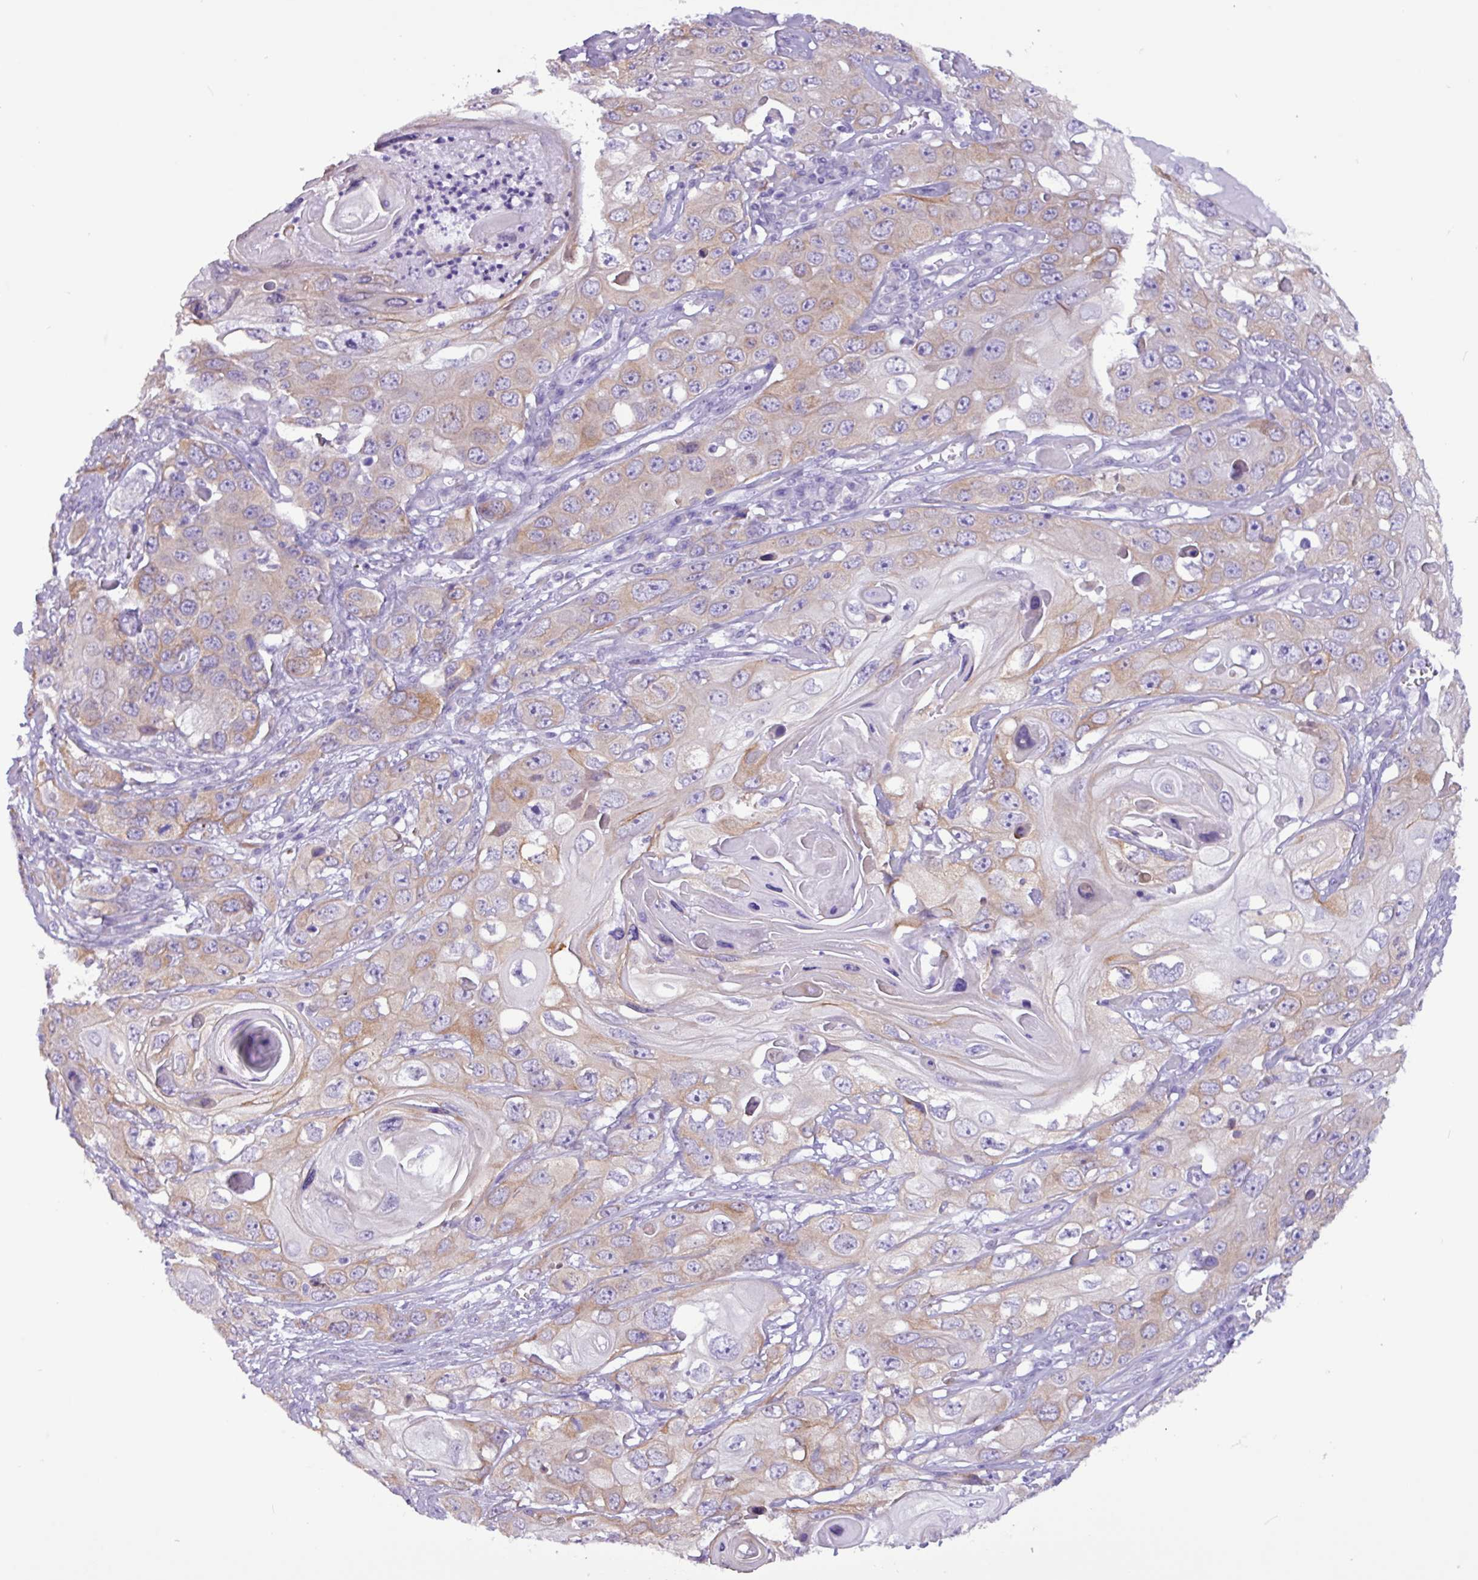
{"staining": {"intensity": "weak", "quantity": "25%-75%", "location": "cytoplasmic/membranous"}, "tissue": "skin cancer", "cell_type": "Tumor cells", "image_type": "cancer", "snomed": [{"axis": "morphology", "description": "Squamous cell carcinoma, NOS"}, {"axis": "topography", "description": "Skin"}], "caption": "Immunohistochemical staining of skin squamous cell carcinoma exhibits low levels of weak cytoplasmic/membranous protein staining in approximately 25%-75% of tumor cells.", "gene": "SLC38A1", "patient": {"sex": "male", "age": 55}}